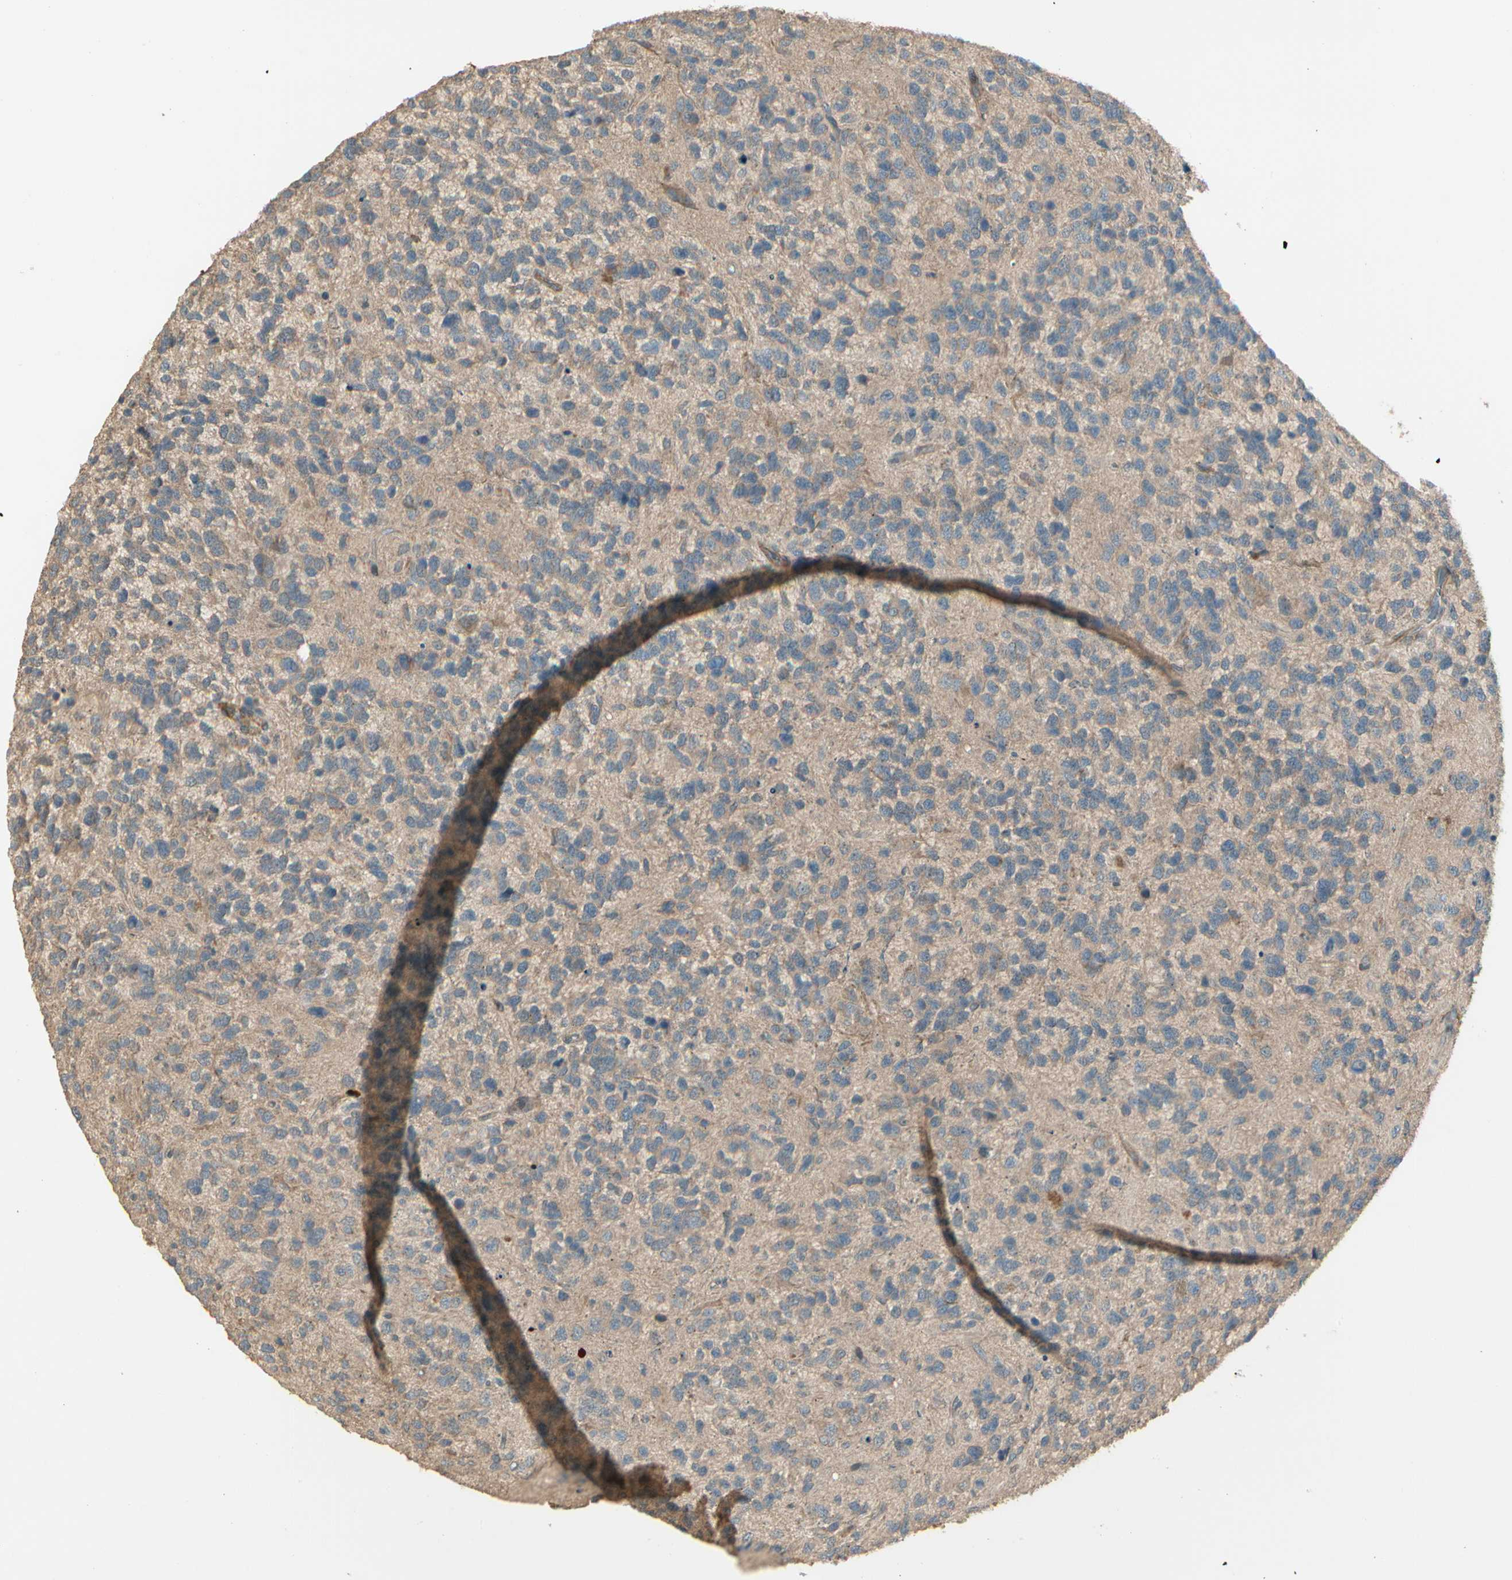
{"staining": {"intensity": "negative", "quantity": "none", "location": "none"}, "tissue": "glioma", "cell_type": "Tumor cells", "image_type": "cancer", "snomed": [{"axis": "morphology", "description": "Glioma, malignant, High grade"}, {"axis": "topography", "description": "Brain"}], "caption": "A photomicrograph of human glioma is negative for staining in tumor cells.", "gene": "ACVR1", "patient": {"sex": "female", "age": 58}}